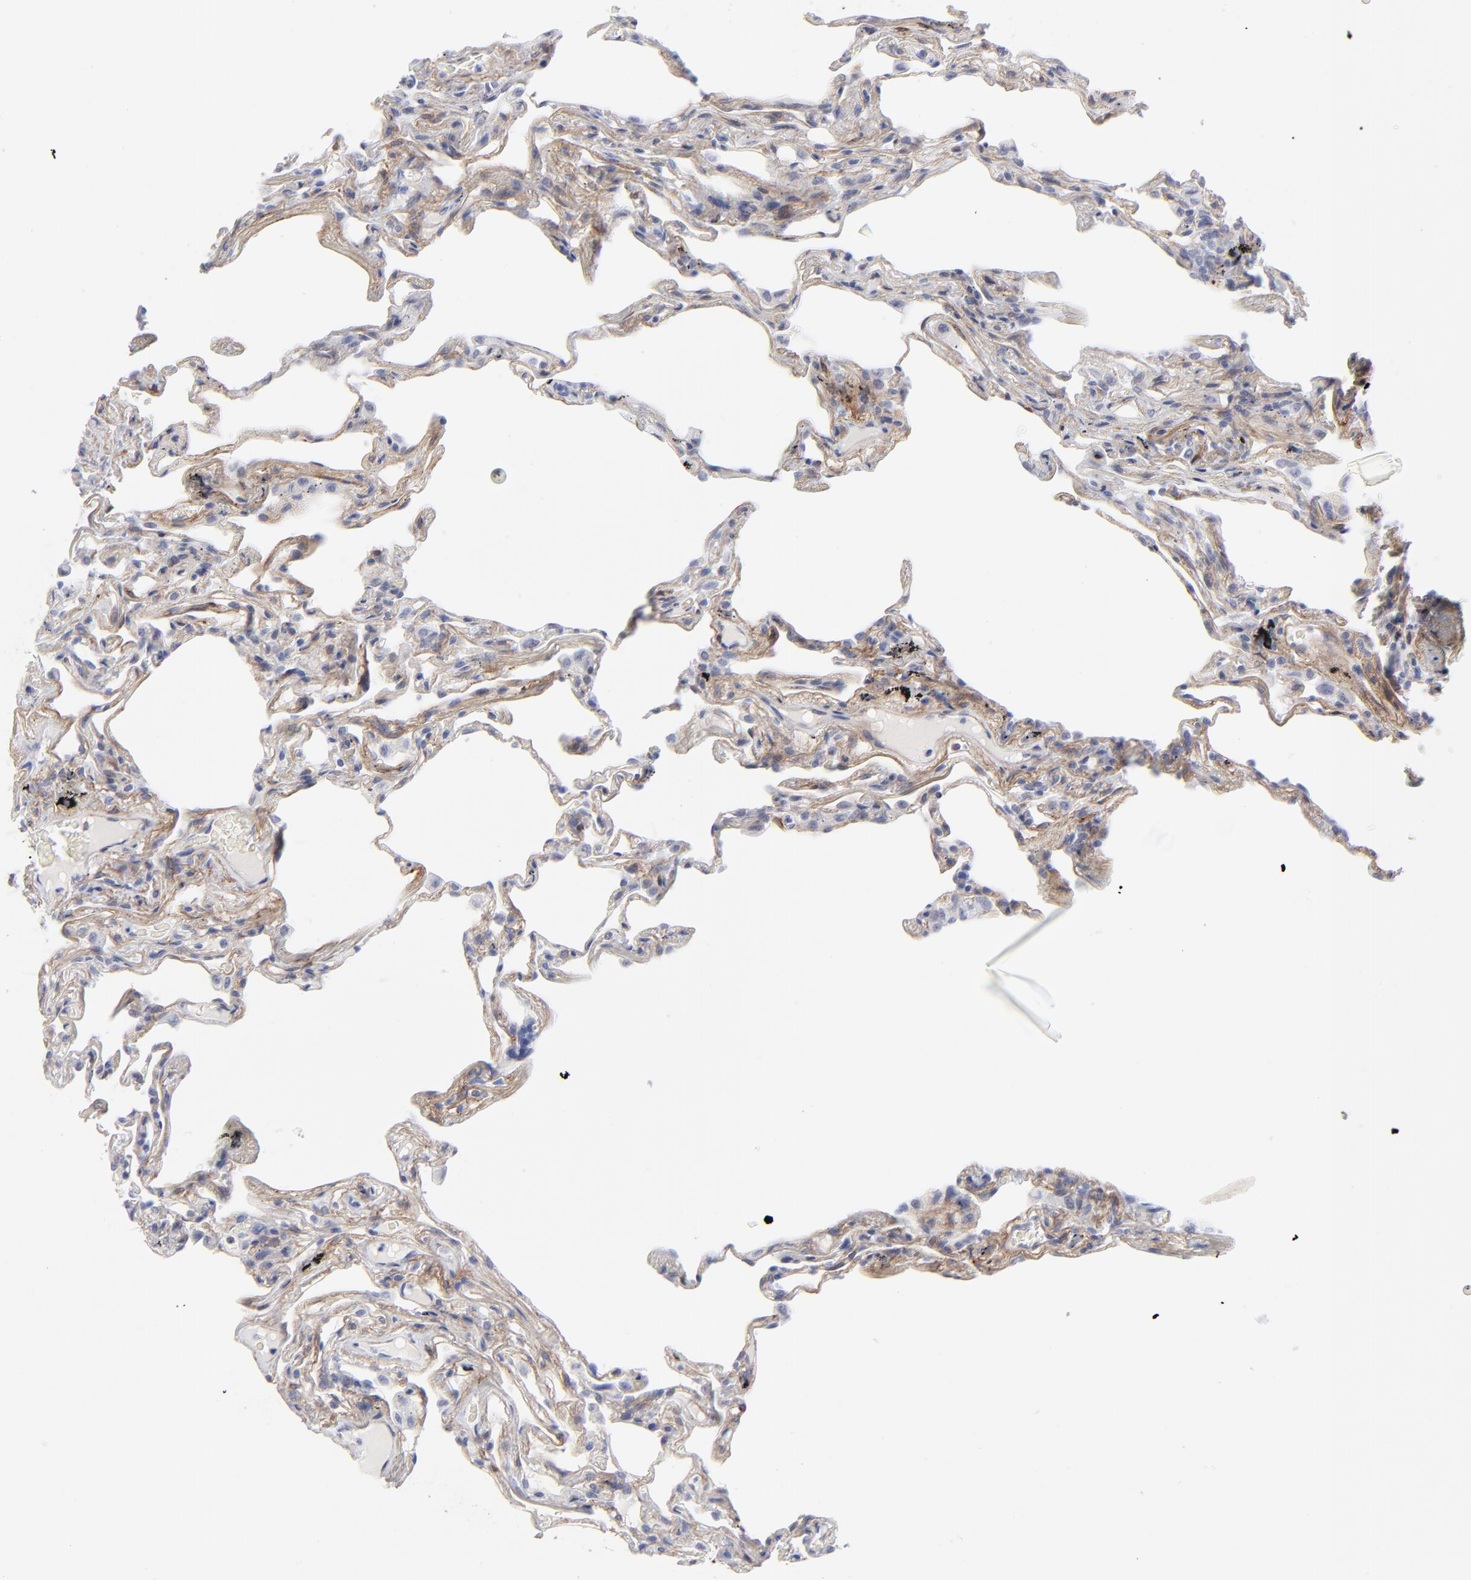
{"staining": {"intensity": "negative", "quantity": "none", "location": "none"}, "tissue": "lung", "cell_type": "Alveolar cells", "image_type": "normal", "snomed": [{"axis": "morphology", "description": "Normal tissue, NOS"}, {"axis": "morphology", "description": "Inflammation, NOS"}, {"axis": "topography", "description": "Lung"}], "caption": "Protein analysis of unremarkable lung demonstrates no significant staining in alveolar cells. The staining is performed using DAB brown chromogen with nuclei counter-stained in using hematoxylin.", "gene": "PDGFRB", "patient": {"sex": "male", "age": 69}}